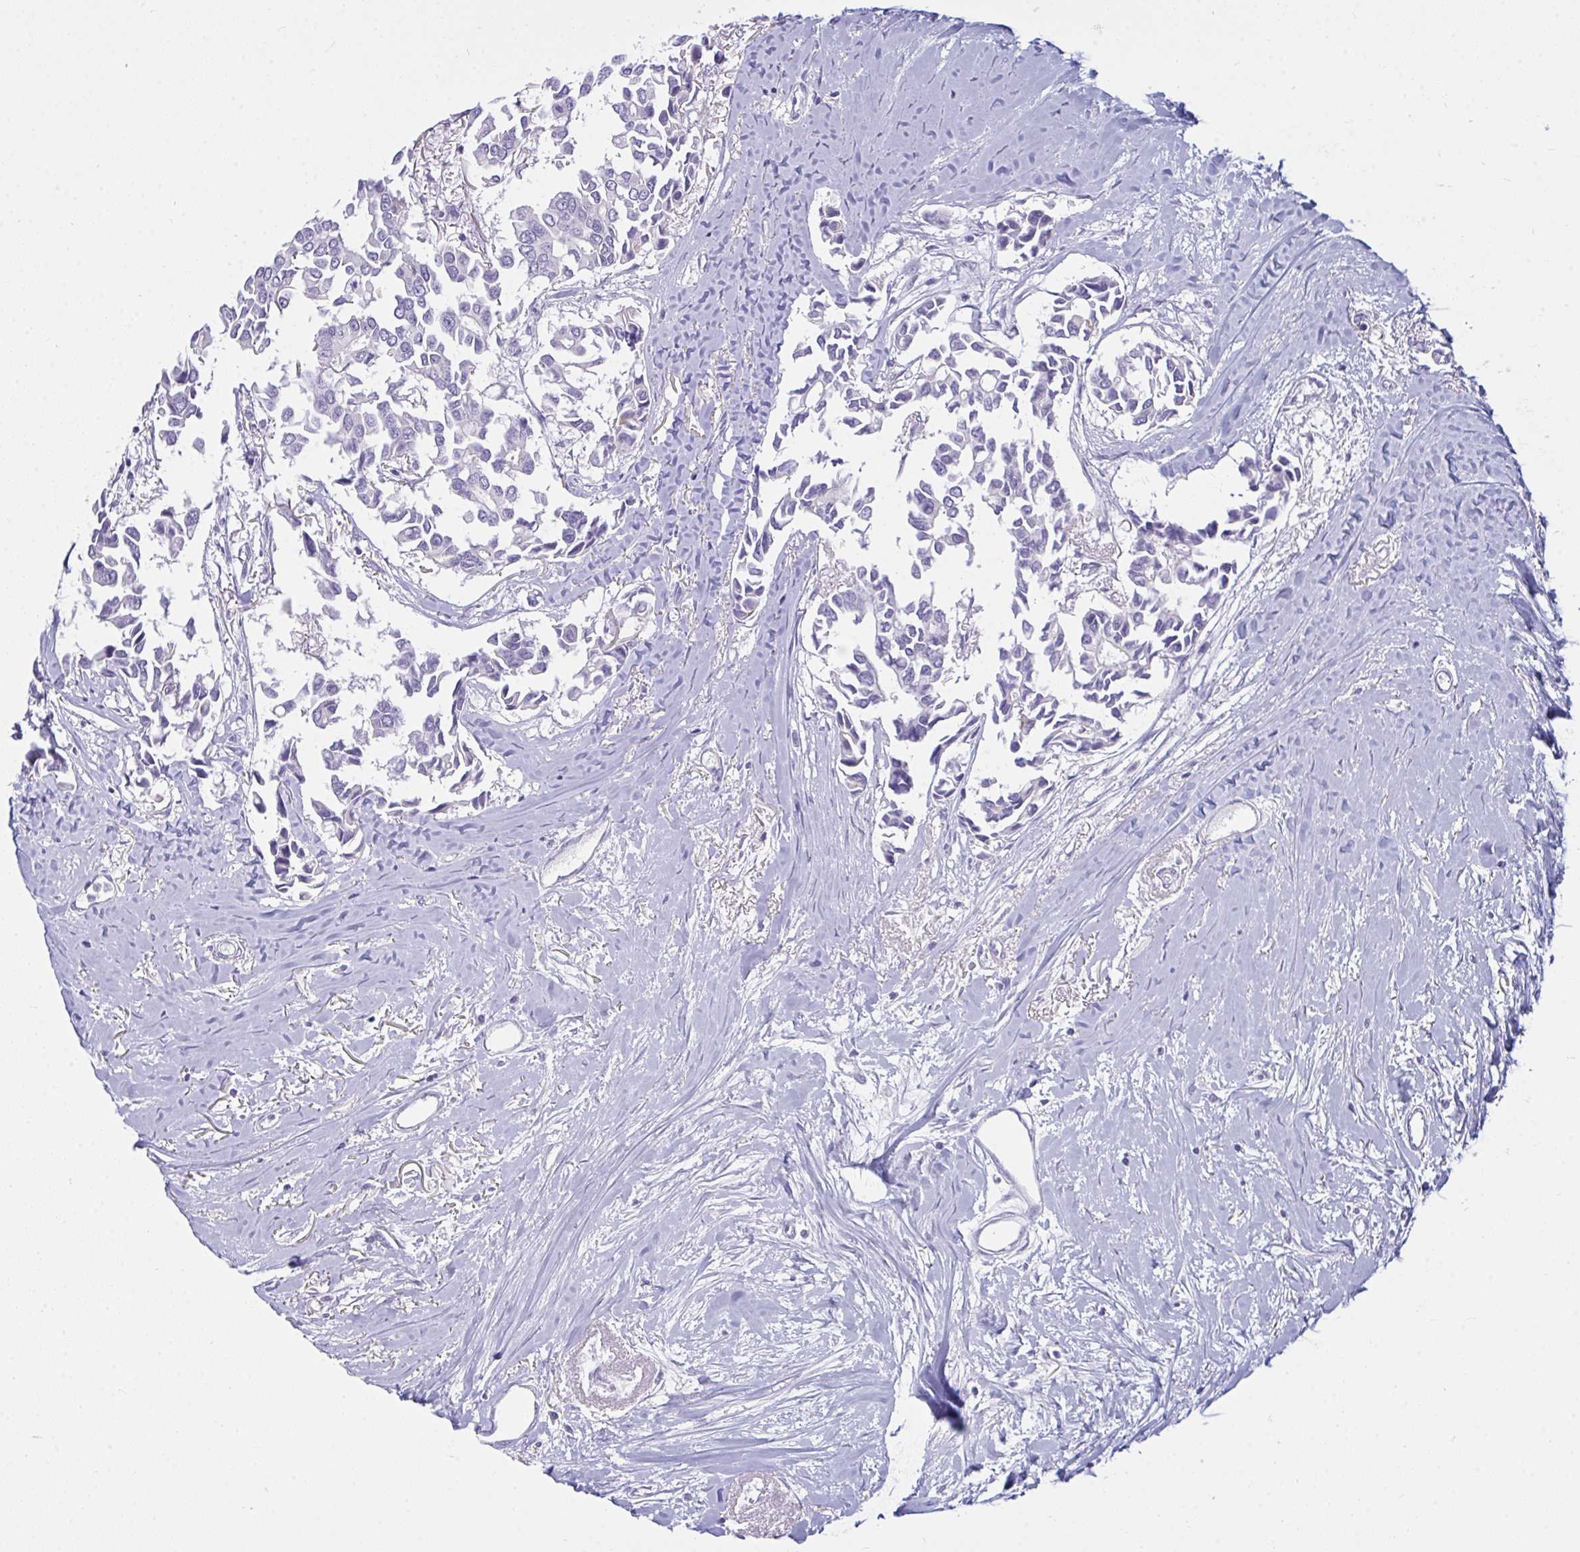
{"staining": {"intensity": "negative", "quantity": "none", "location": "none"}, "tissue": "breast cancer", "cell_type": "Tumor cells", "image_type": "cancer", "snomed": [{"axis": "morphology", "description": "Duct carcinoma"}, {"axis": "topography", "description": "Breast"}], "caption": "Tumor cells are negative for brown protein staining in breast cancer (intraductal carcinoma). Brightfield microscopy of immunohistochemistry stained with DAB (3,3'-diaminobenzidine) (brown) and hematoxylin (blue), captured at high magnification.", "gene": "SEMA6B", "patient": {"sex": "female", "age": 54}}